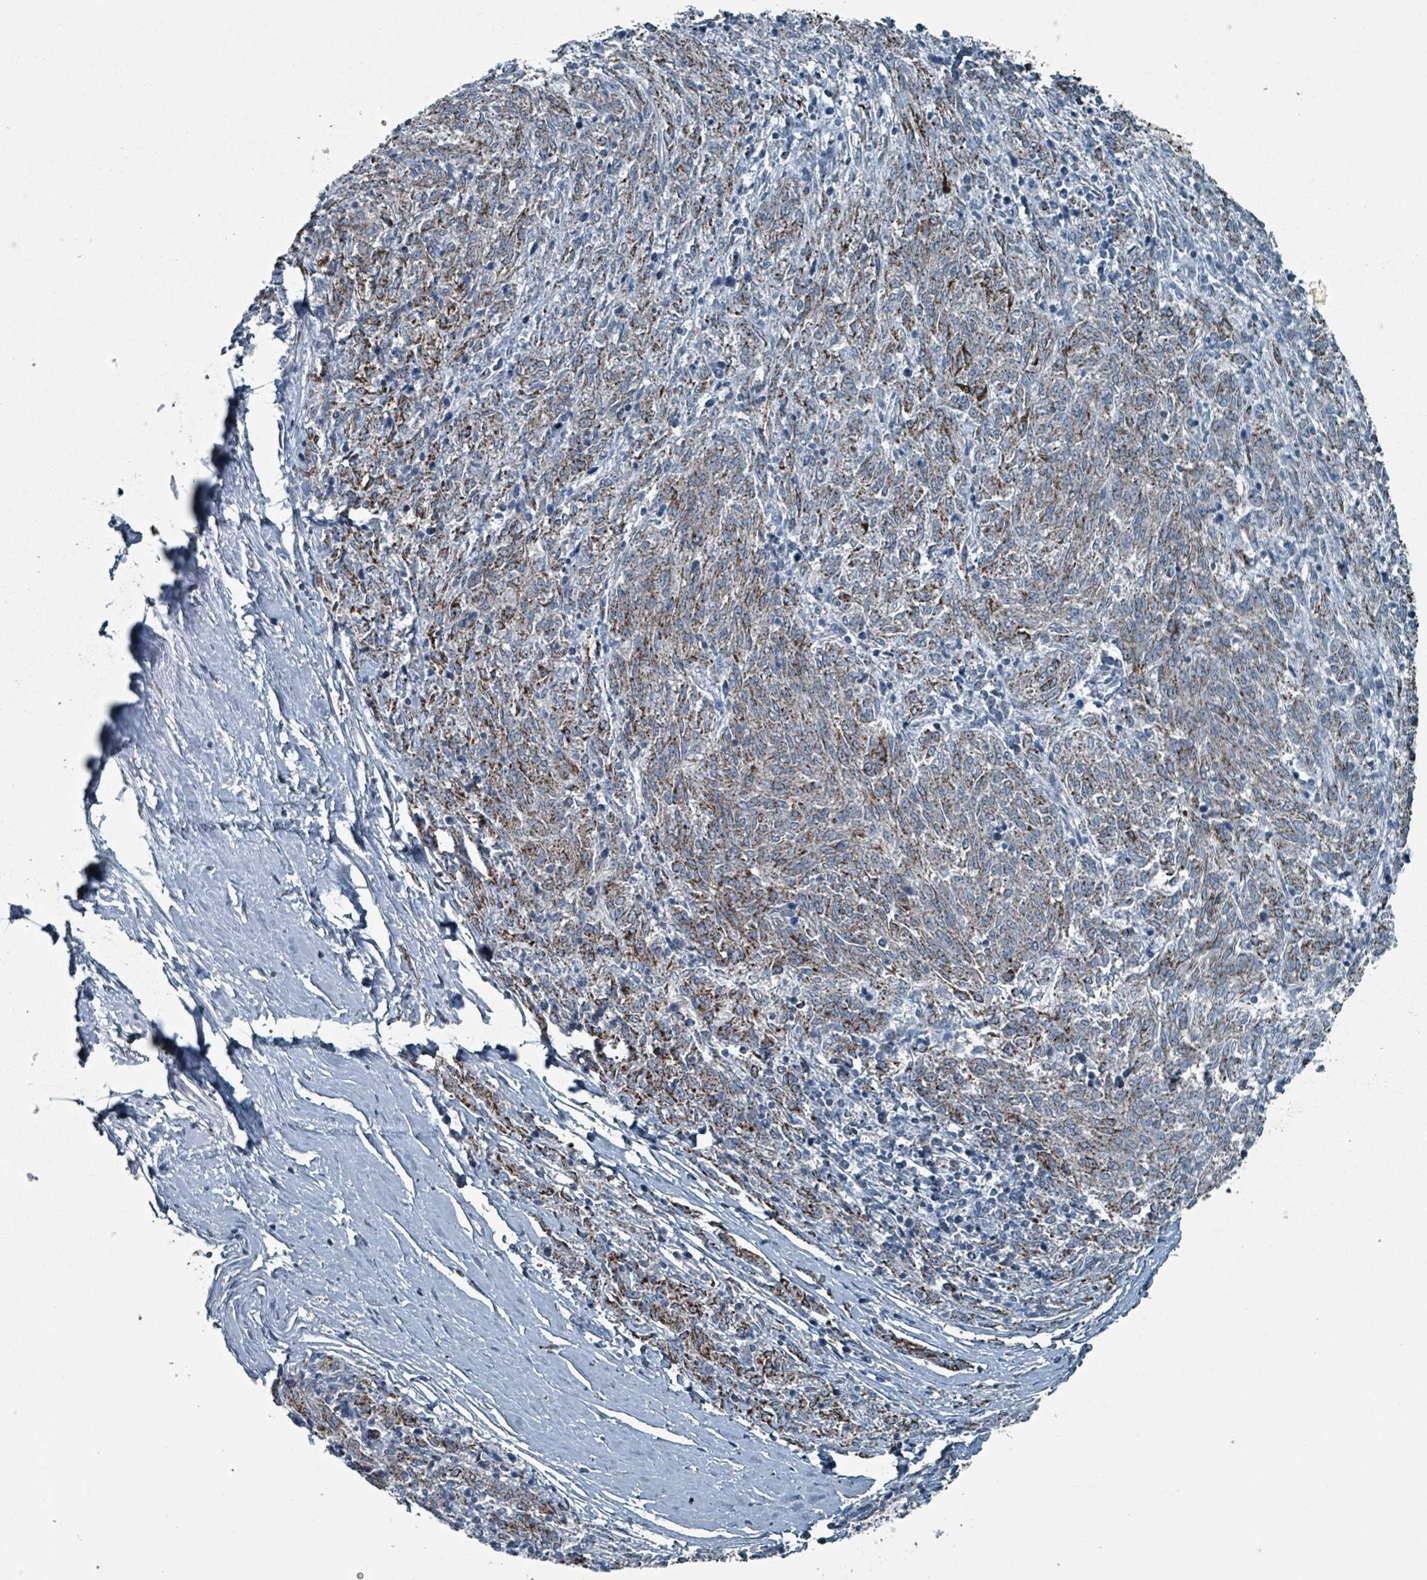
{"staining": {"intensity": "moderate", "quantity": ">75%", "location": "cytoplasmic/membranous"}, "tissue": "melanoma", "cell_type": "Tumor cells", "image_type": "cancer", "snomed": [{"axis": "morphology", "description": "Malignant melanoma, NOS"}, {"axis": "topography", "description": "Skin"}], "caption": "Human melanoma stained with a brown dye reveals moderate cytoplasmic/membranous positive staining in approximately >75% of tumor cells.", "gene": "ABHD18", "patient": {"sex": "female", "age": 72}}